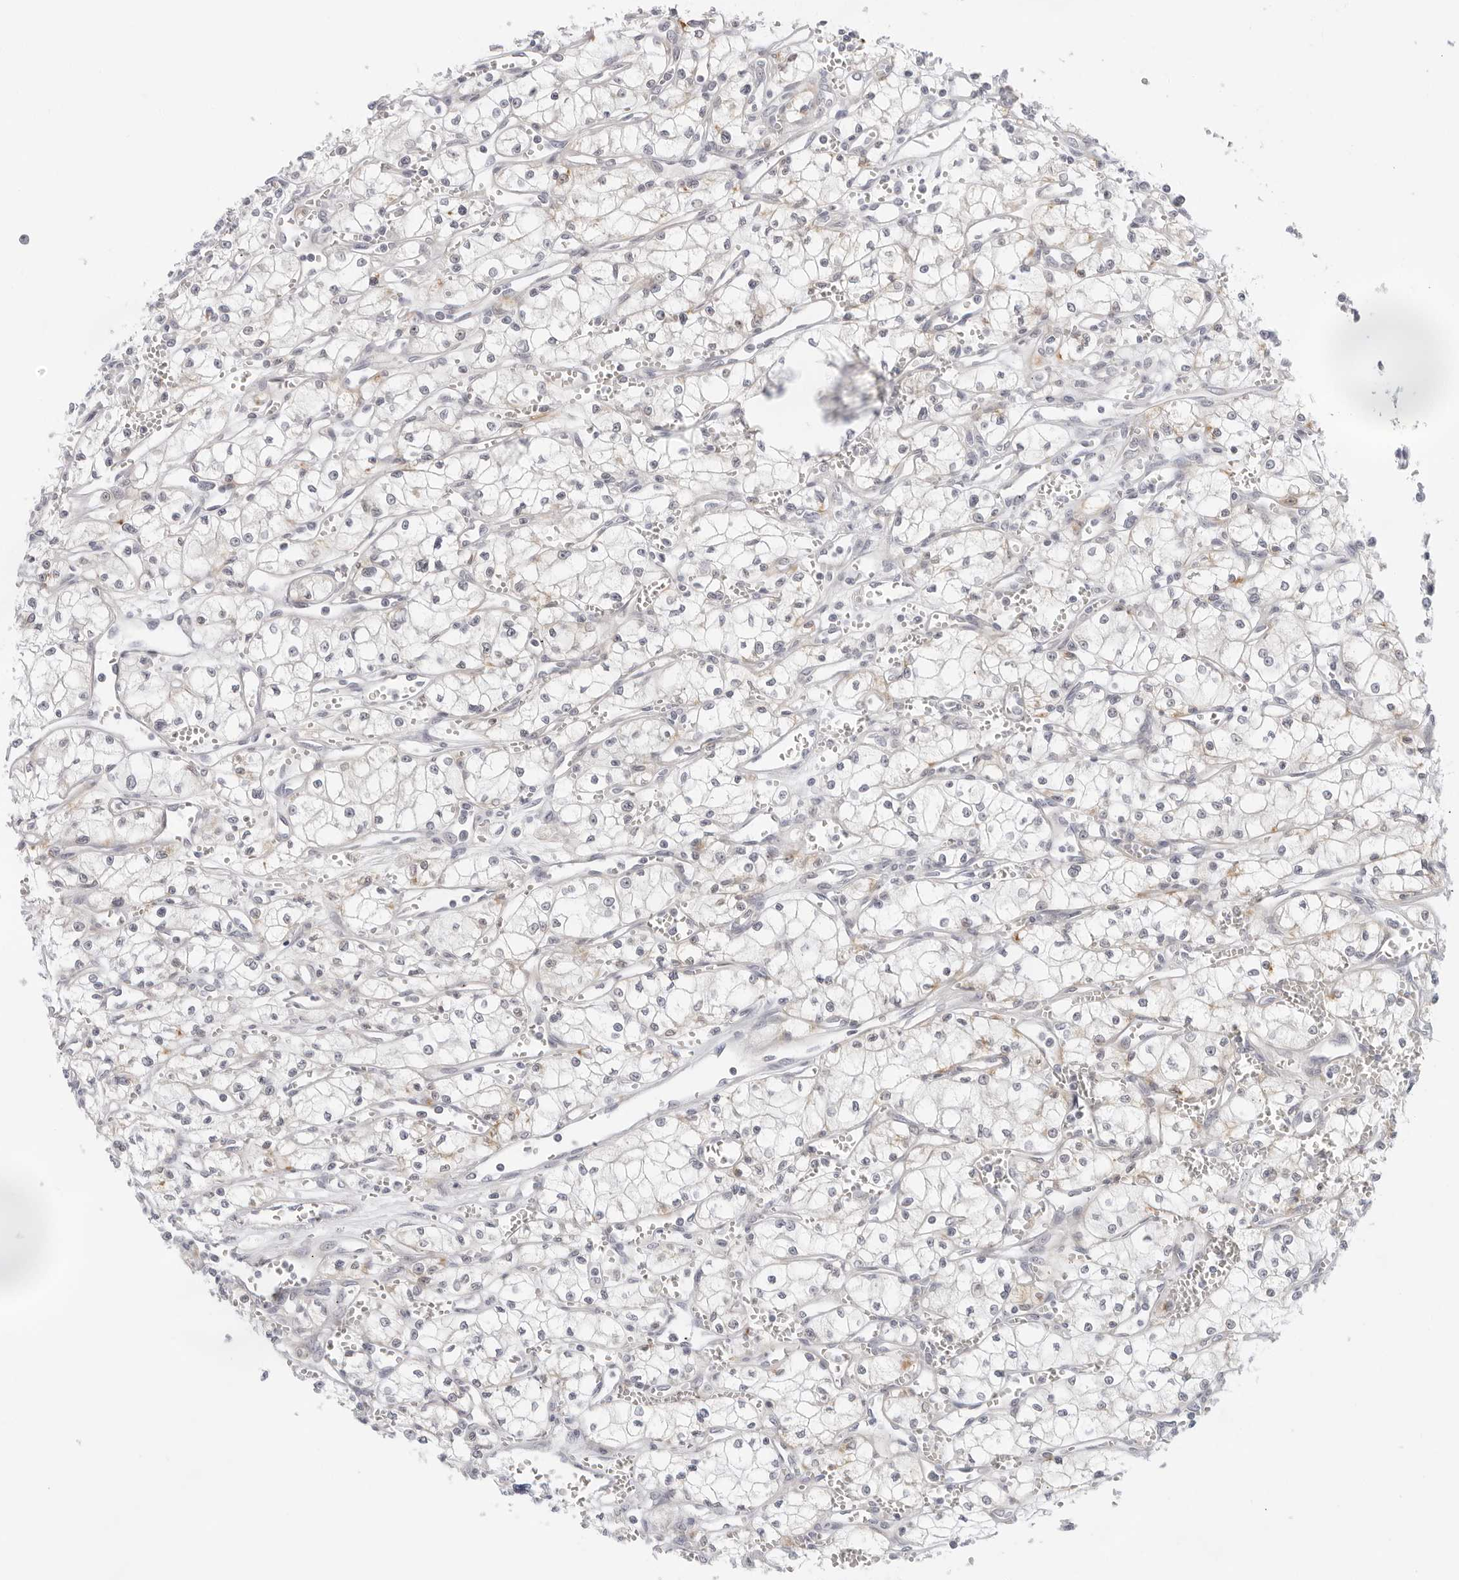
{"staining": {"intensity": "negative", "quantity": "none", "location": "none"}, "tissue": "renal cancer", "cell_type": "Tumor cells", "image_type": "cancer", "snomed": [{"axis": "morphology", "description": "Adenocarcinoma, NOS"}, {"axis": "topography", "description": "Kidney"}], "caption": "Immunohistochemistry image of human renal cancer stained for a protein (brown), which shows no positivity in tumor cells. The staining was performed using DAB (3,3'-diaminobenzidine) to visualize the protein expression in brown, while the nuclei were stained in blue with hematoxylin (Magnification: 20x).", "gene": "CIART", "patient": {"sex": "male", "age": 59}}